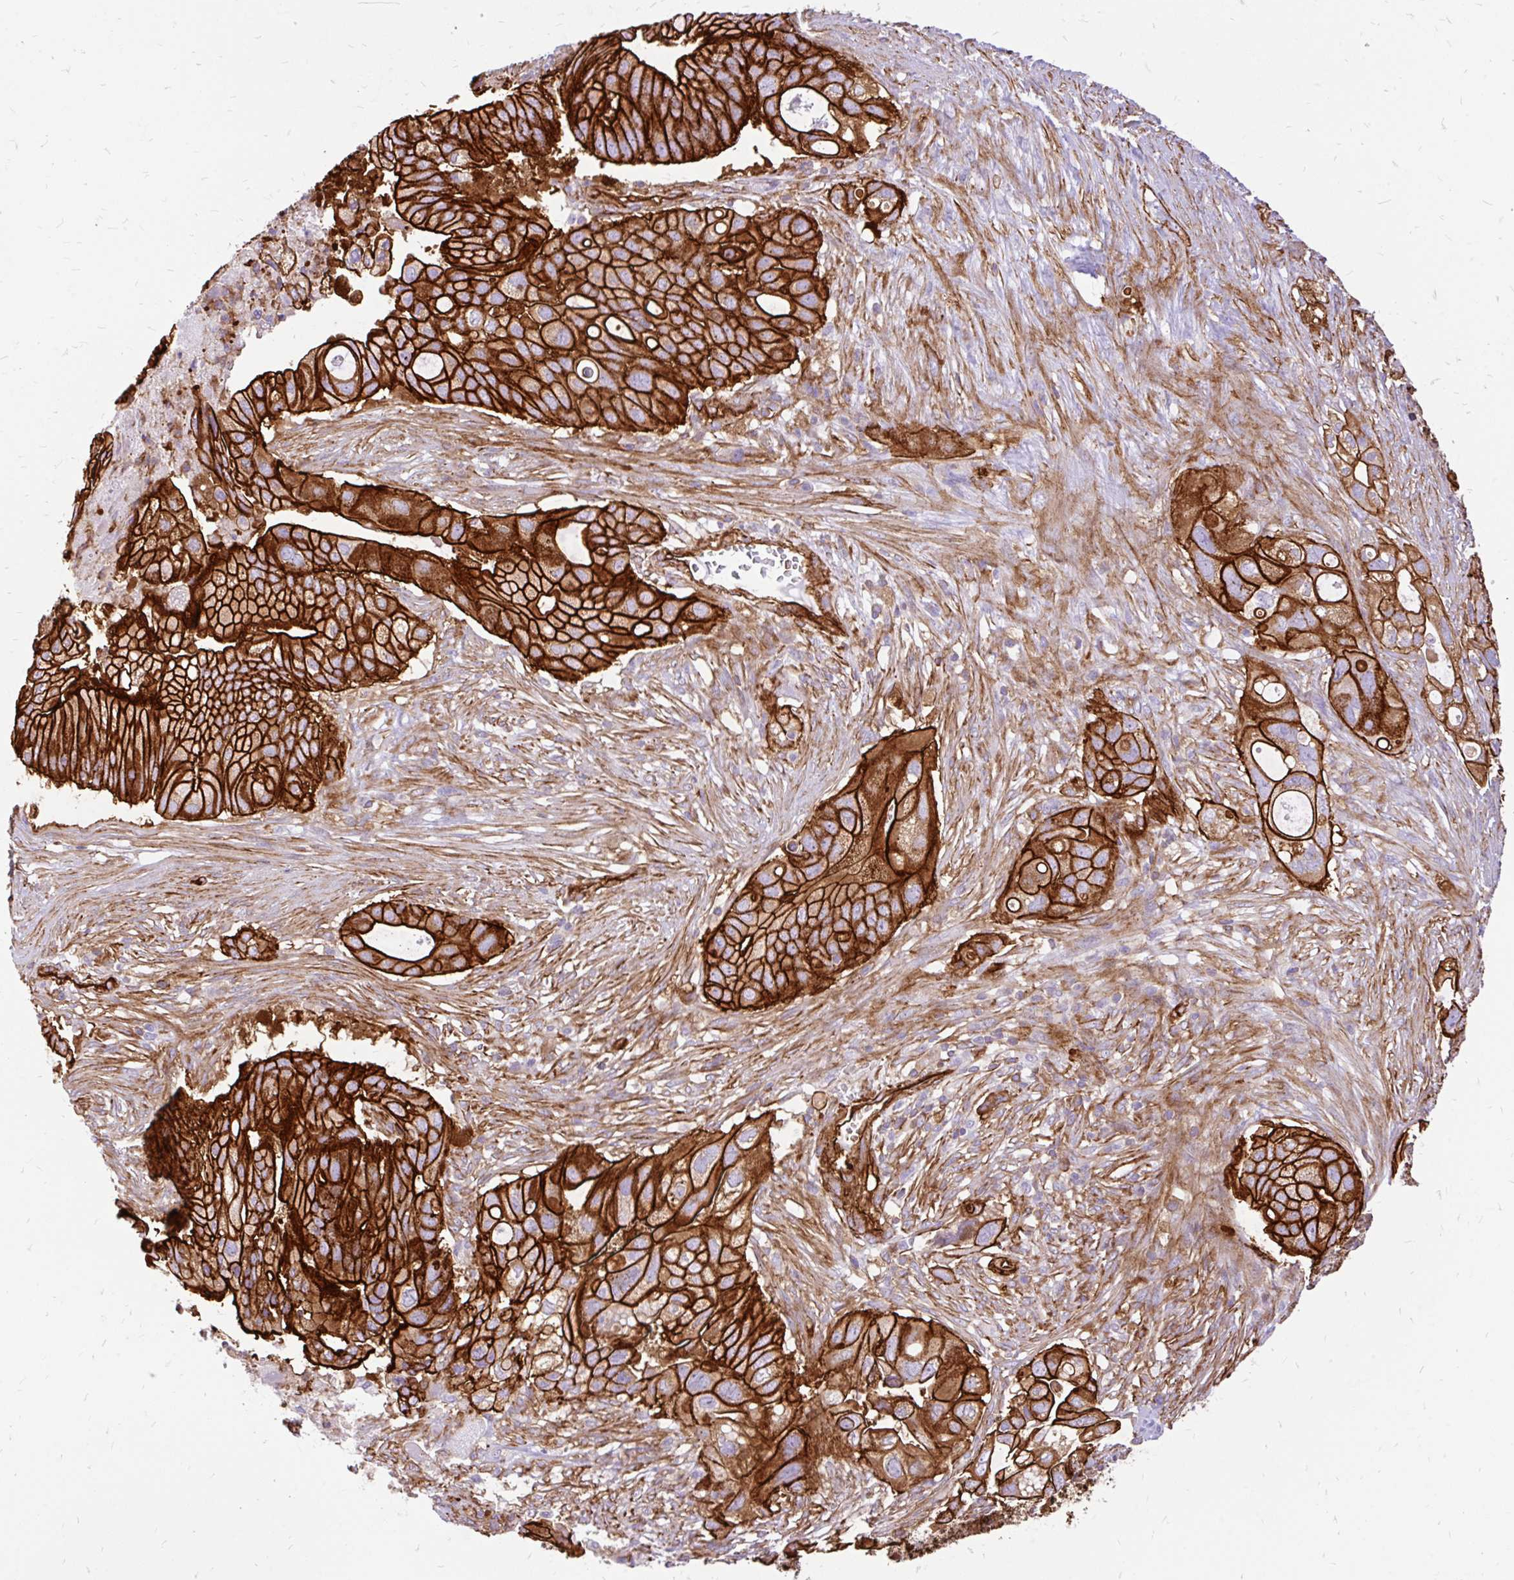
{"staining": {"intensity": "strong", "quantity": ">75%", "location": "cytoplasmic/membranous"}, "tissue": "pancreatic cancer", "cell_type": "Tumor cells", "image_type": "cancer", "snomed": [{"axis": "morphology", "description": "Adenocarcinoma, NOS"}, {"axis": "topography", "description": "Pancreas"}], "caption": "IHC of pancreatic cancer demonstrates high levels of strong cytoplasmic/membranous positivity in about >75% of tumor cells.", "gene": "MAP1LC3B", "patient": {"sex": "female", "age": 72}}